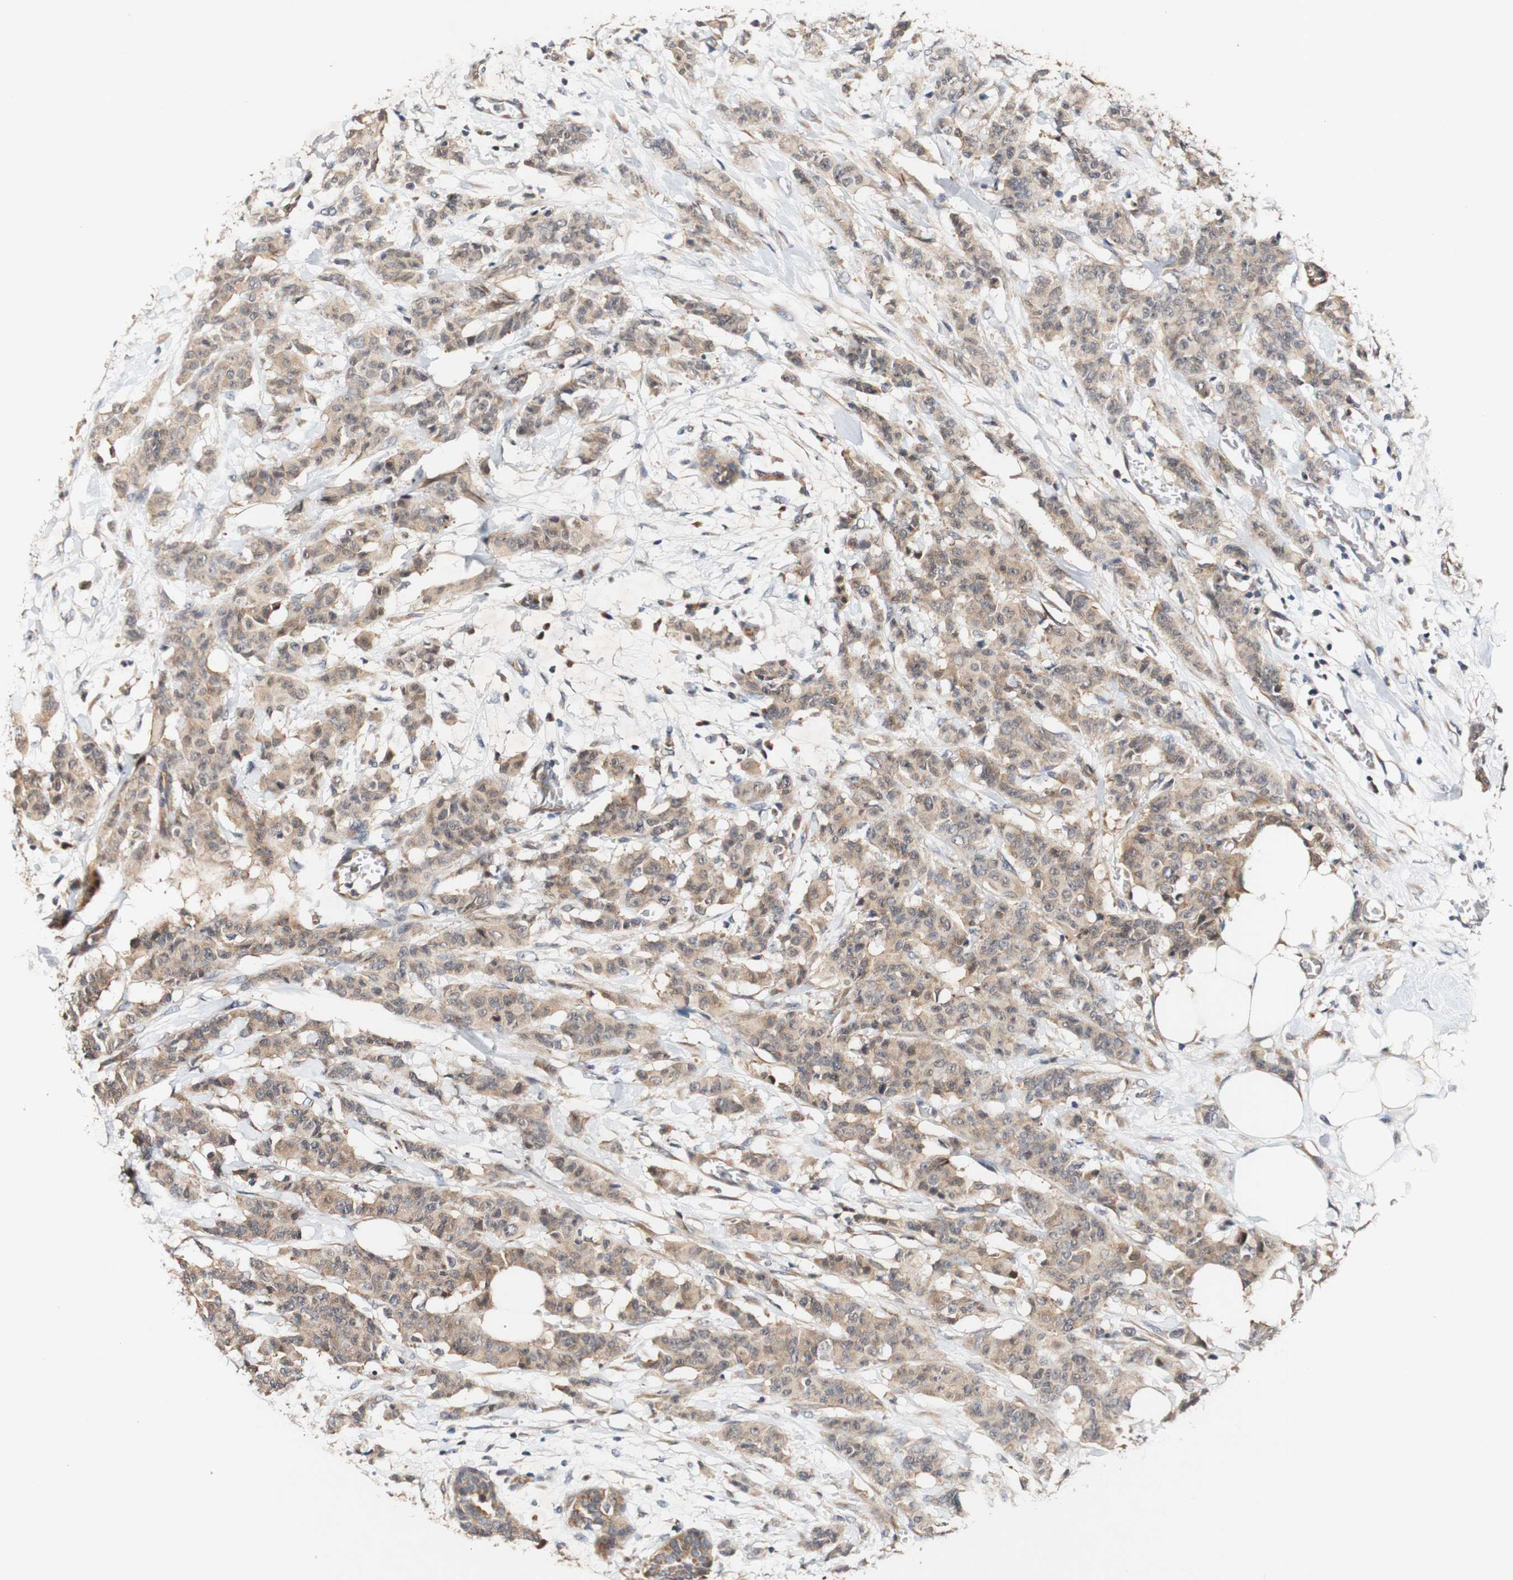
{"staining": {"intensity": "moderate", "quantity": ">75%", "location": "cytoplasmic/membranous"}, "tissue": "breast cancer", "cell_type": "Tumor cells", "image_type": "cancer", "snomed": [{"axis": "morphology", "description": "Normal tissue, NOS"}, {"axis": "morphology", "description": "Duct carcinoma"}, {"axis": "topography", "description": "Breast"}], "caption": "Immunohistochemistry photomicrograph of neoplastic tissue: human infiltrating ductal carcinoma (breast) stained using immunohistochemistry (IHC) exhibits medium levels of moderate protein expression localized specifically in the cytoplasmic/membranous of tumor cells, appearing as a cytoplasmic/membranous brown color.", "gene": "PIN1", "patient": {"sex": "female", "age": 40}}